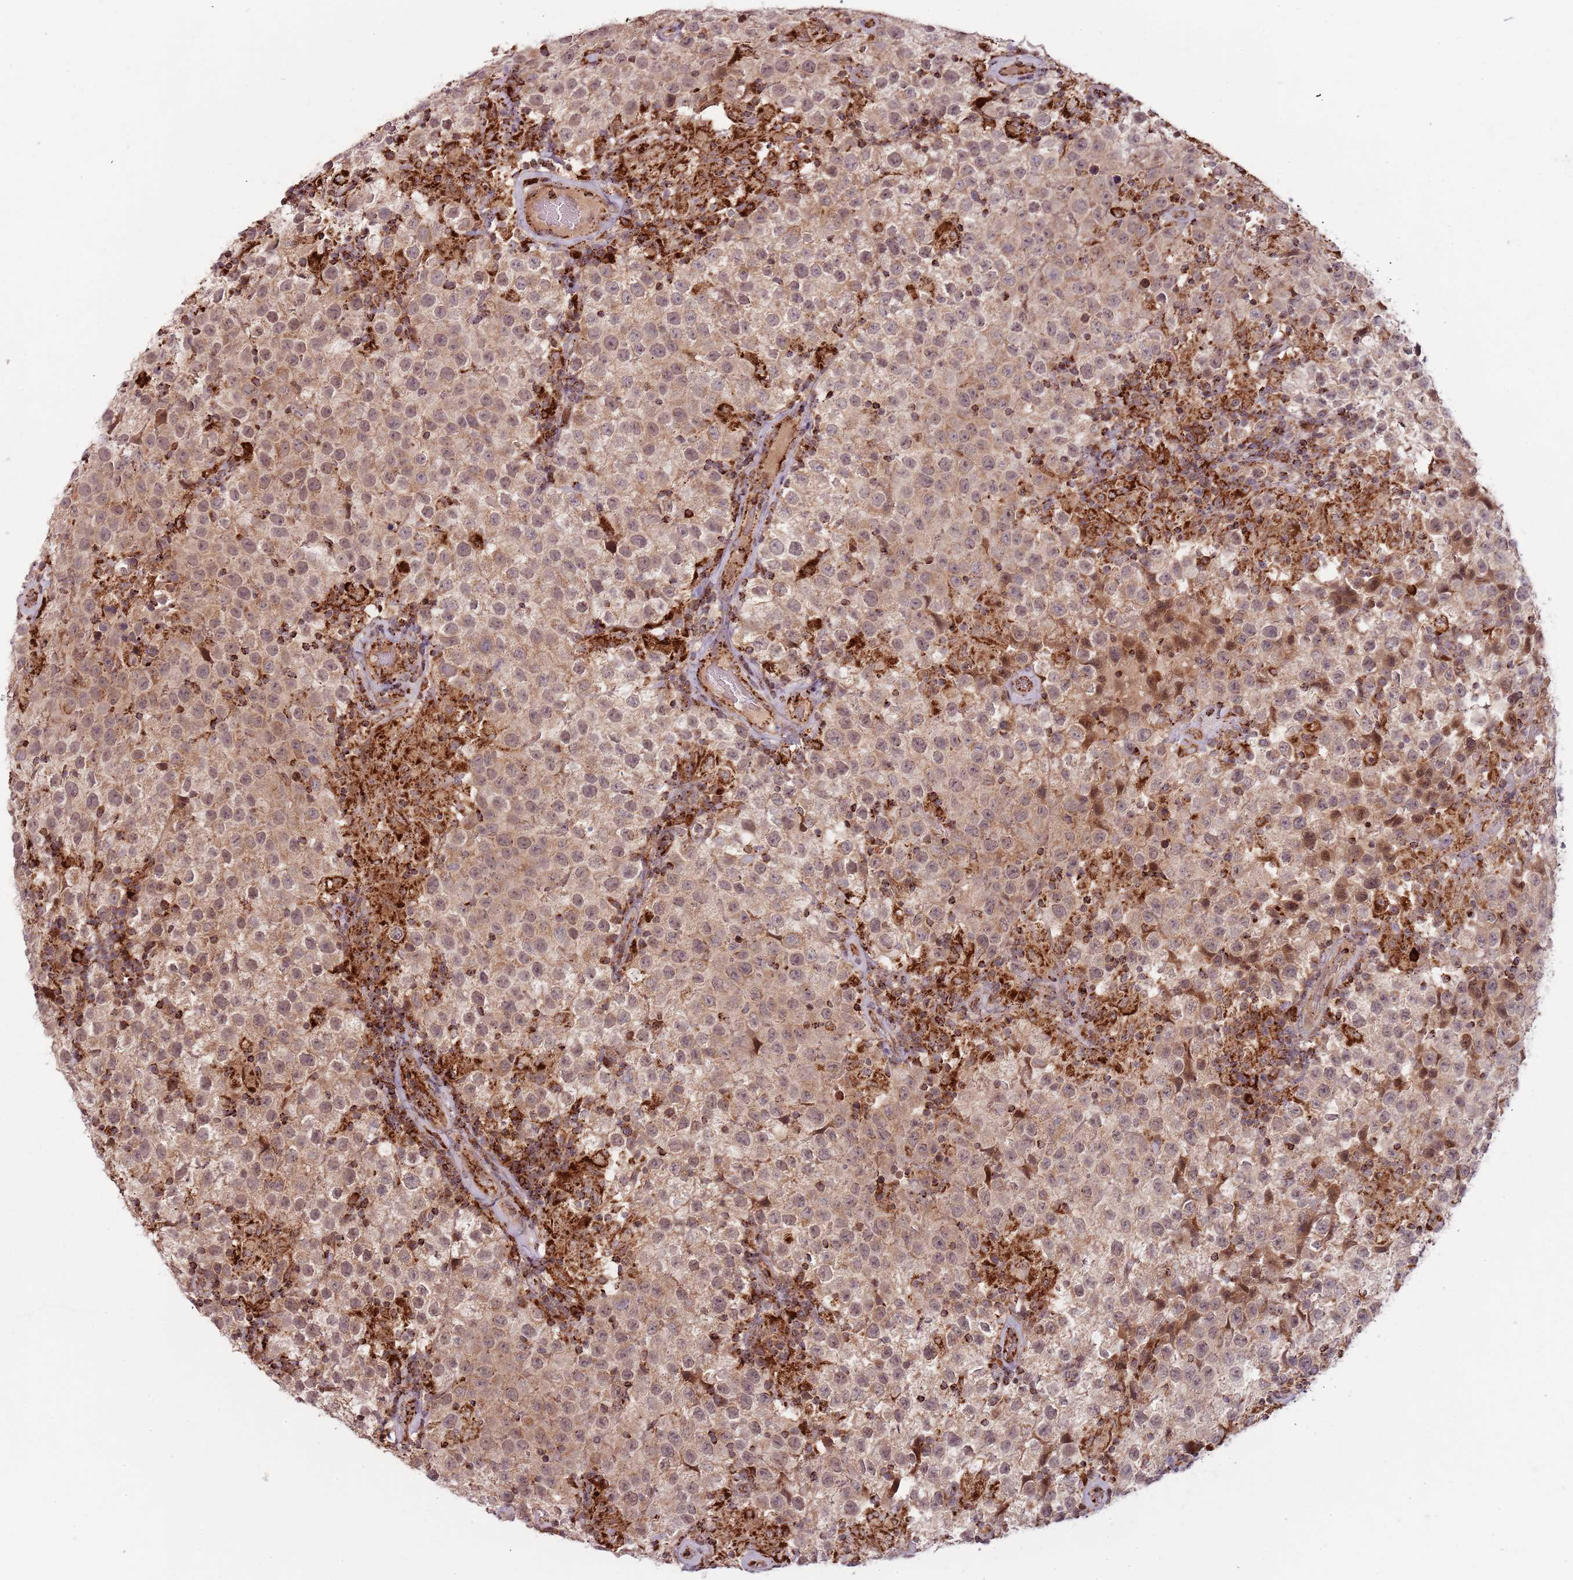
{"staining": {"intensity": "weak", "quantity": ">75%", "location": "cytoplasmic/membranous"}, "tissue": "testis cancer", "cell_type": "Tumor cells", "image_type": "cancer", "snomed": [{"axis": "morphology", "description": "Seminoma, NOS"}, {"axis": "morphology", "description": "Carcinoma, Embryonal, NOS"}, {"axis": "topography", "description": "Testis"}], "caption": "High-power microscopy captured an IHC image of testis embryonal carcinoma, revealing weak cytoplasmic/membranous expression in about >75% of tumor cells. Ihc stains the protein of interest in brown and the nuclei are stained blue.", "gene": "ULK3", "patient": {"sex": "male", "age": 41}}